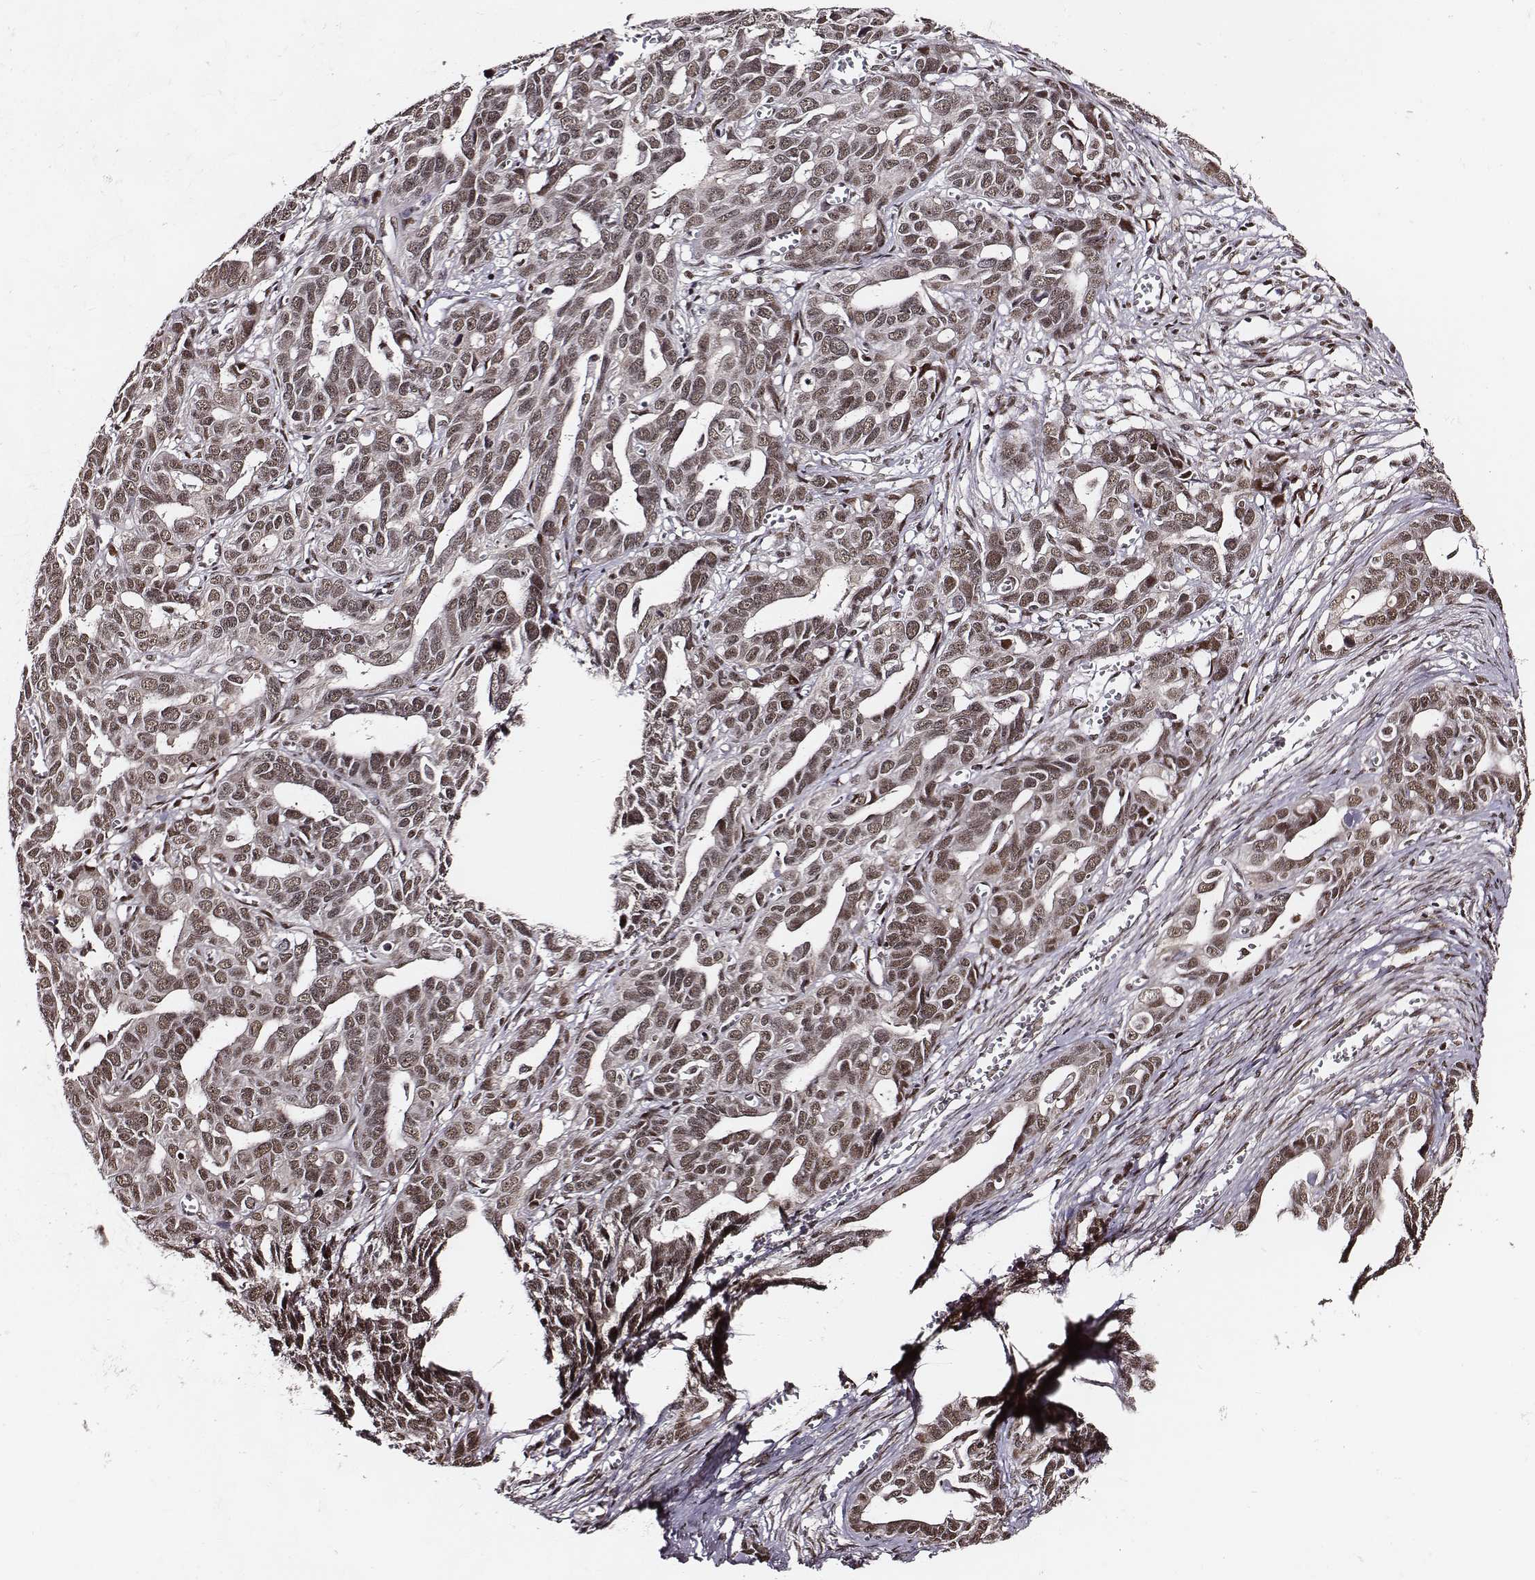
{"staining": {"intensity": "moderate", "quantity": ">75%", "location": "nuclear"}, "tissue": "ovarian cancer", "cell_type": "Tumor cells", "image_type": "cancer", "snomed": [{"axis": "morphology", "description": "Cystadenocarcinoma, serous, NOS"}, {"axis": "topography", "description": "Ovary"}], "caption": "Approximately >75% of tumor cells in human ovarian cancer exhibit moderate nuclear protein staining as visualized by brown immunohistochemical staining.", "gene": "PPARA", "patient": {"sex": "female", "age": 69}}